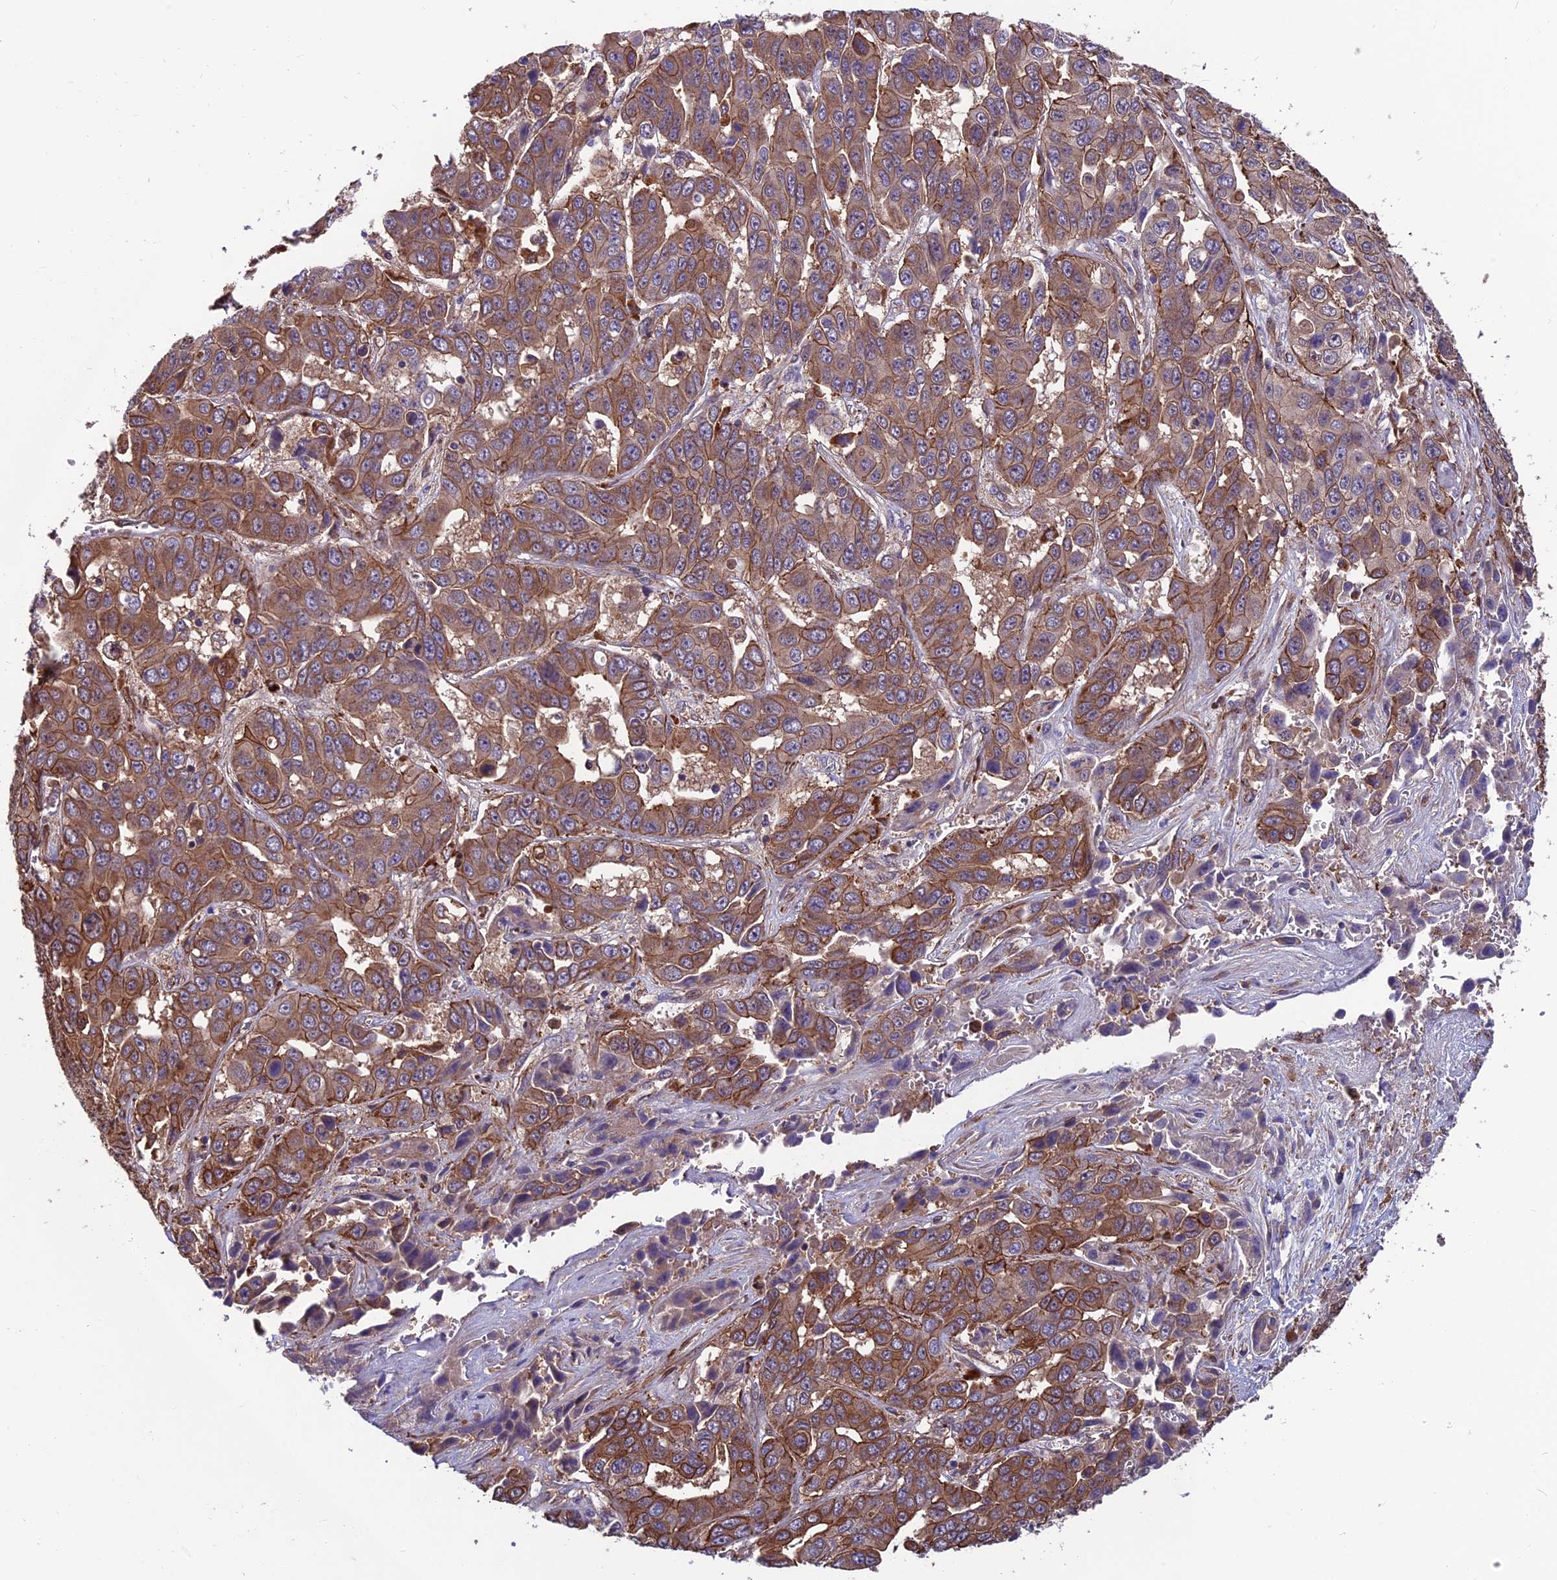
{"staining": {"intensity": "moderate", "quantity": ">75%", "location": "cytoplasmic/membranous"}, "tissue": "liver cancer", "cell_type": "Tumor cells", "image_type": "cancer", "snomed": [{"axis": "morphology", "description": "Cholangiocarcinoma"}, {"axis": "topography", "description": "Liver"}], "caption": "The histopathology image demonstrates a brown stain indicating the presence of a protein in the cytoplasmic/membranous of tumor cells in liver cancer.", "gene": "RTN4RL1", "patient": {"sex": "female", "age": 52}}